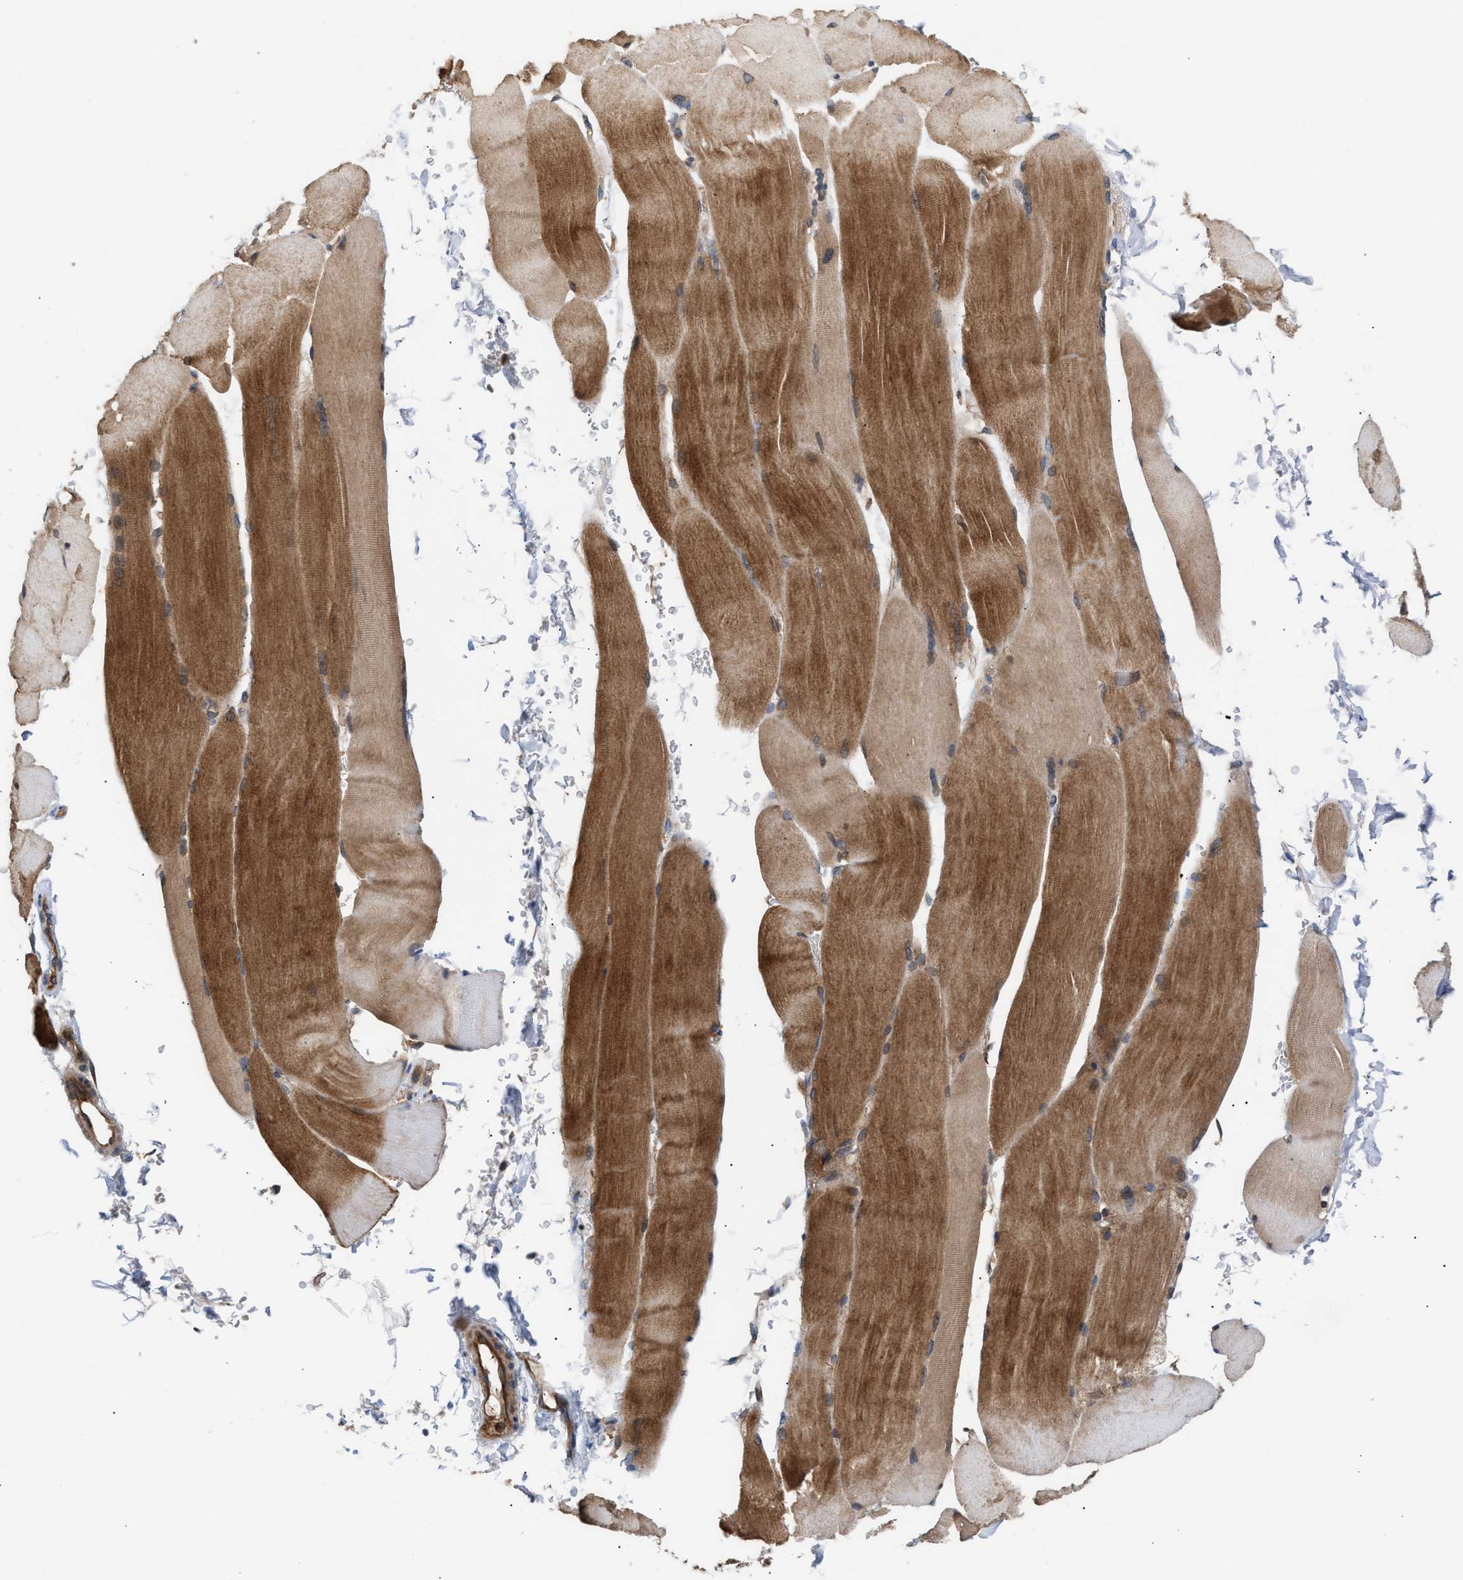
{"staining": {"intensity": "moderate", "quantity": ">75%", "location": "cytoplasmic/membranous"}, "tissue": "skeletal muscle", "cell_type": "Myocytes", "image_type": "normal", "snomed": [{"axis": "morphology", "description": "Normal tissue, NOS"}, {"axis": "topography", "description": "Skin"}, {"axis": "topography", "description": "Skeletal muscle"}], "caption": "Immunohistochemical staining of benign human skeletal muscle reveals >75% levels of moderate cytoplasmic/membranous protein staining in about >75% of myocytes.", "gene": "LAPTM4B", "patient": {"sex": "male", "age": 83}}